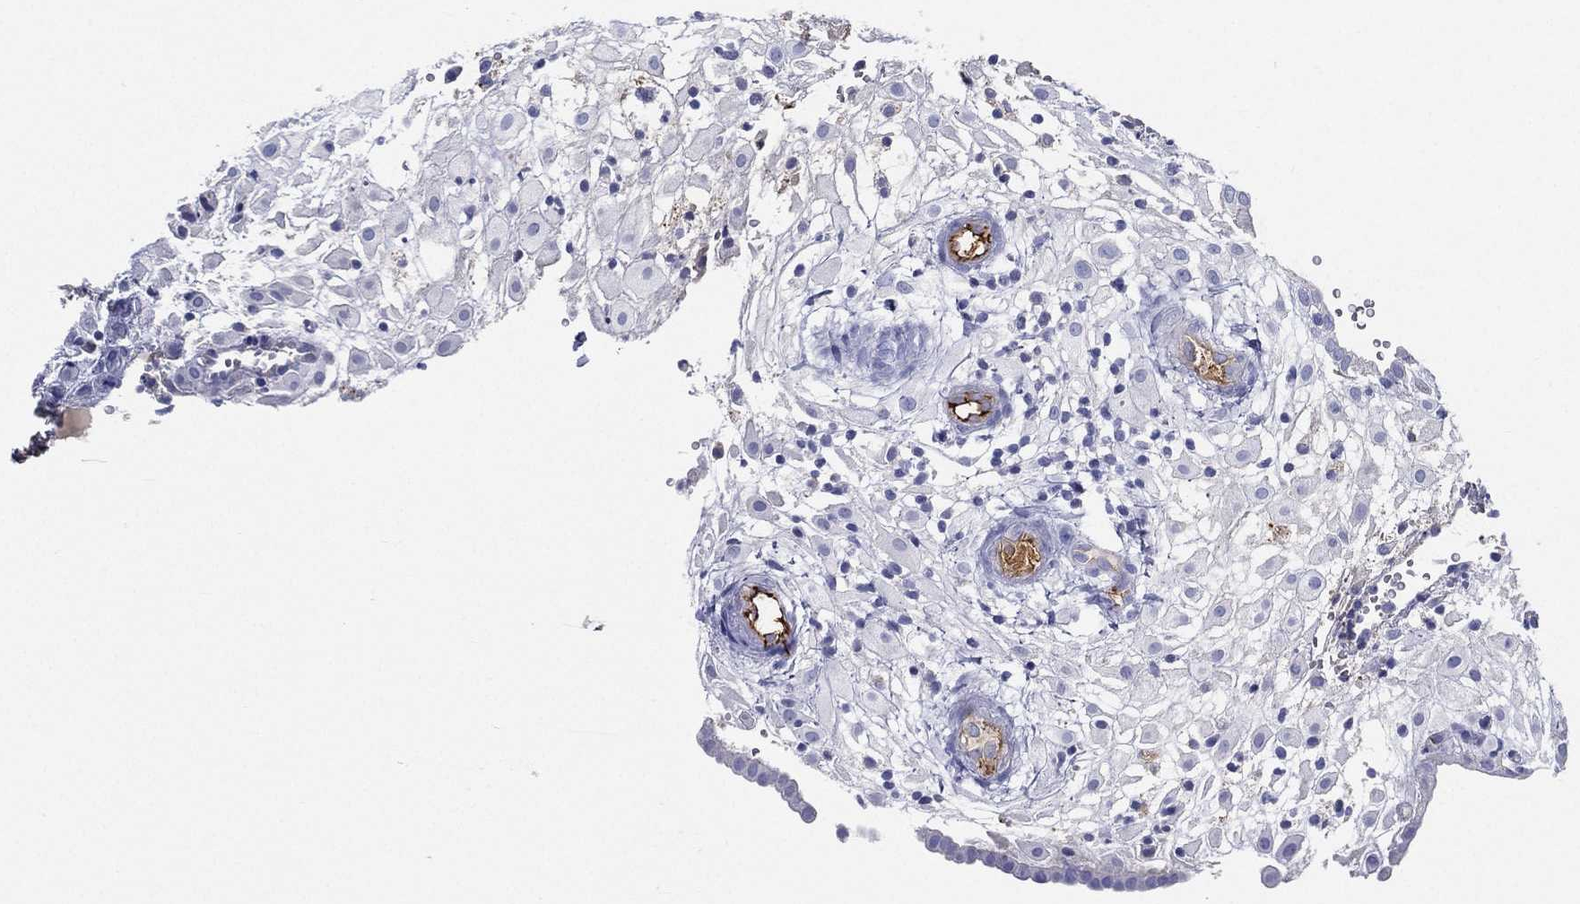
{"staining": {"intensity": "negative", "quantity": "none", "location": "none"}, "tissue": "placenta", "cell_type": "Decidual cells", "image_type": "normal", "snomed": [{"axis": "morphology", "description": "Normal tissue, NOS"}, {"axis": "topography", "description": "Placenta"}], "caption": "This is a photomicrograph of immunohistochemistry (IHC) staining of benign placenta, which shows no positivity in decidual cells.", "gene": "IFNB1", "patient": {"sex": "female", "age": 24}}